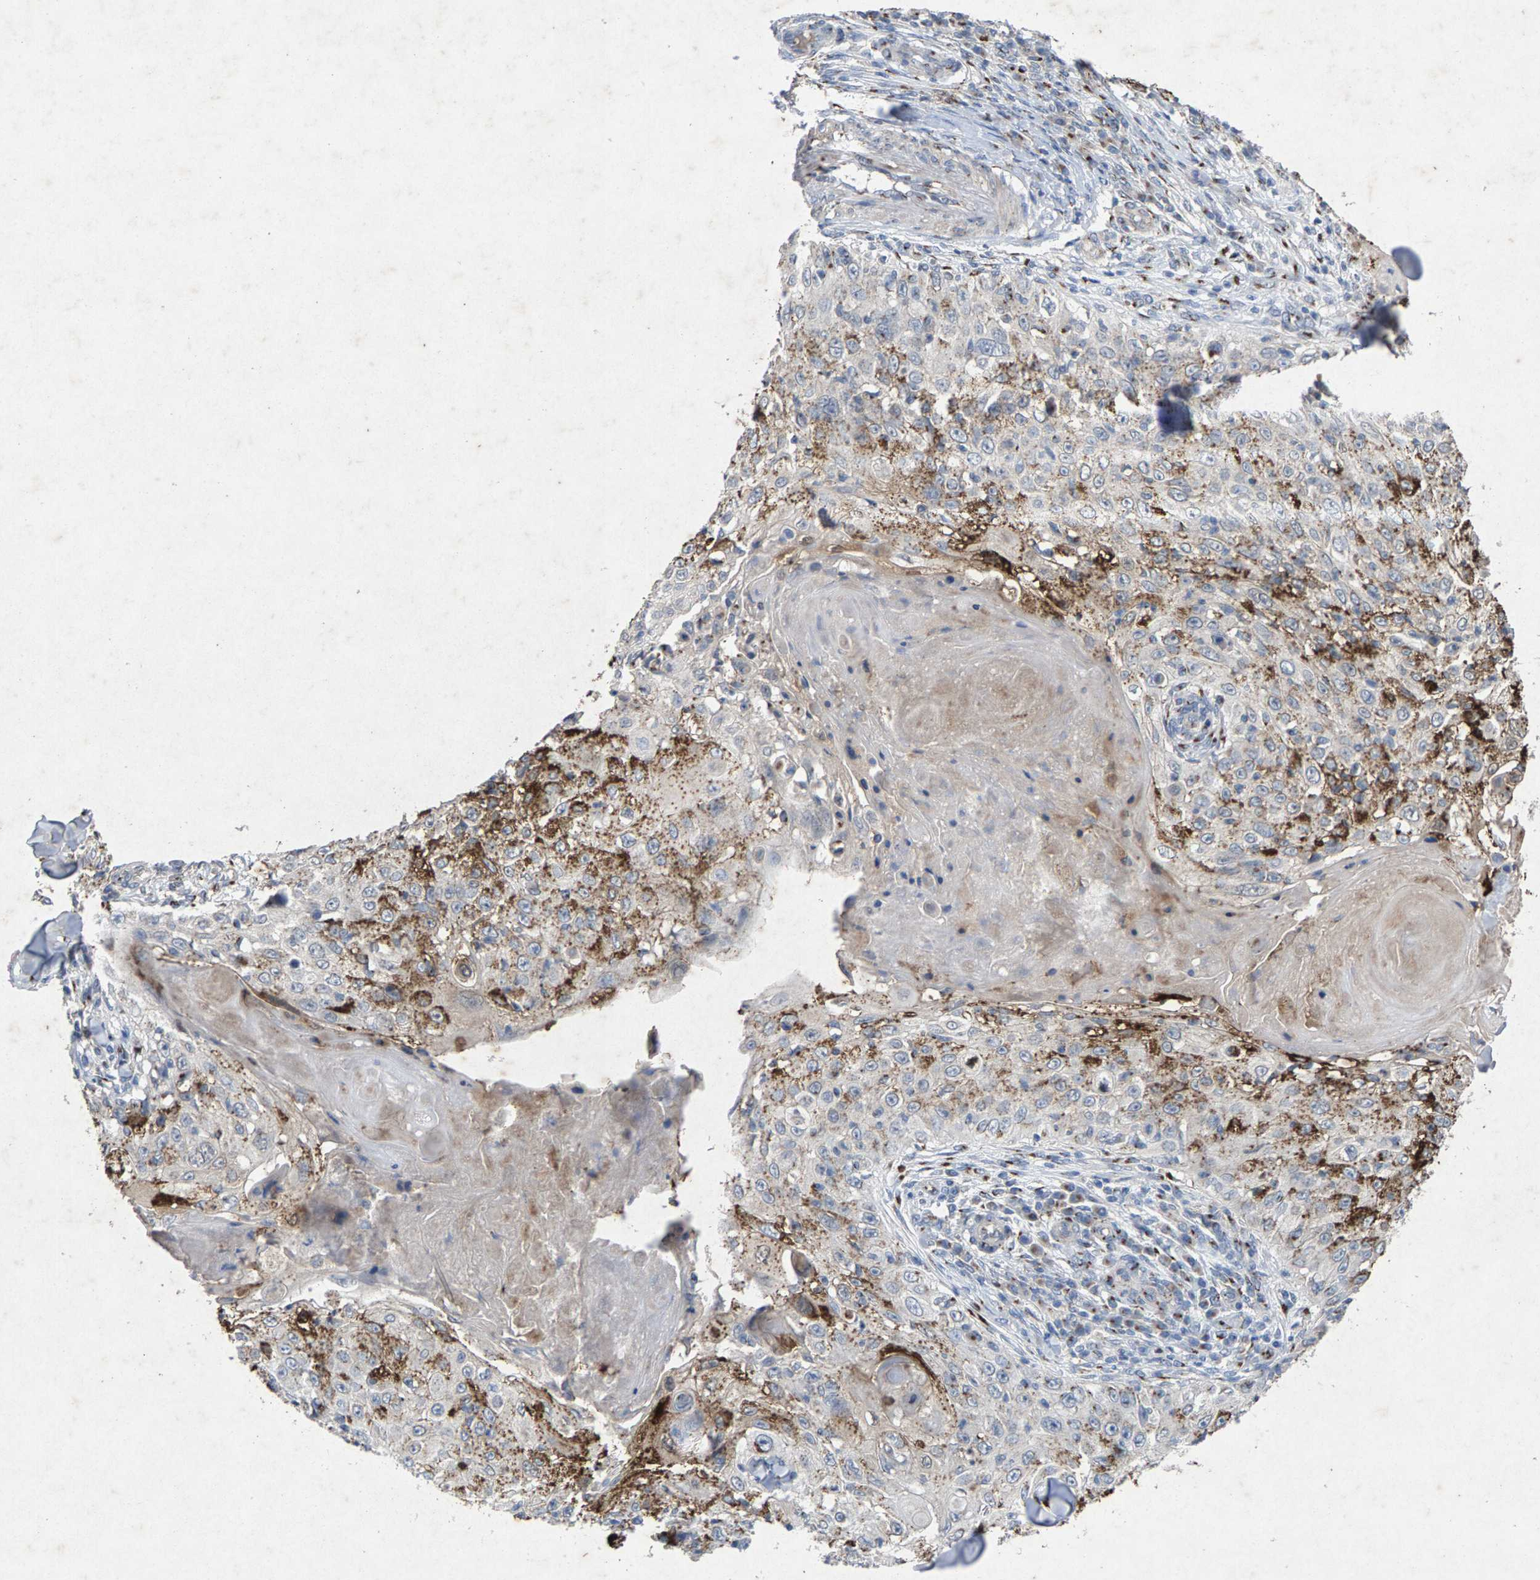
{"staining": {"intensity": "moderate", "quantity": "25%-75%", "location": "cytoplasmic/membranous"}, "tissue": "skin cancer", "cell_type": "Tumor cells", "image_type": "cancer", "snomed": [{"axis": "morphology", "description": "Squamous cell carcinoma, NOS"}, {"axis": "topography", "description": "Skin"}], "caption": "Immunohistochemical staining of skin squamous cell carcinoma exhibits moderate cytoplasmic/membranous protein staining in about 25%-75% of tumor cells.", "gene": "MAN2A1", "patient": {"sex": "male", "age": 86}}